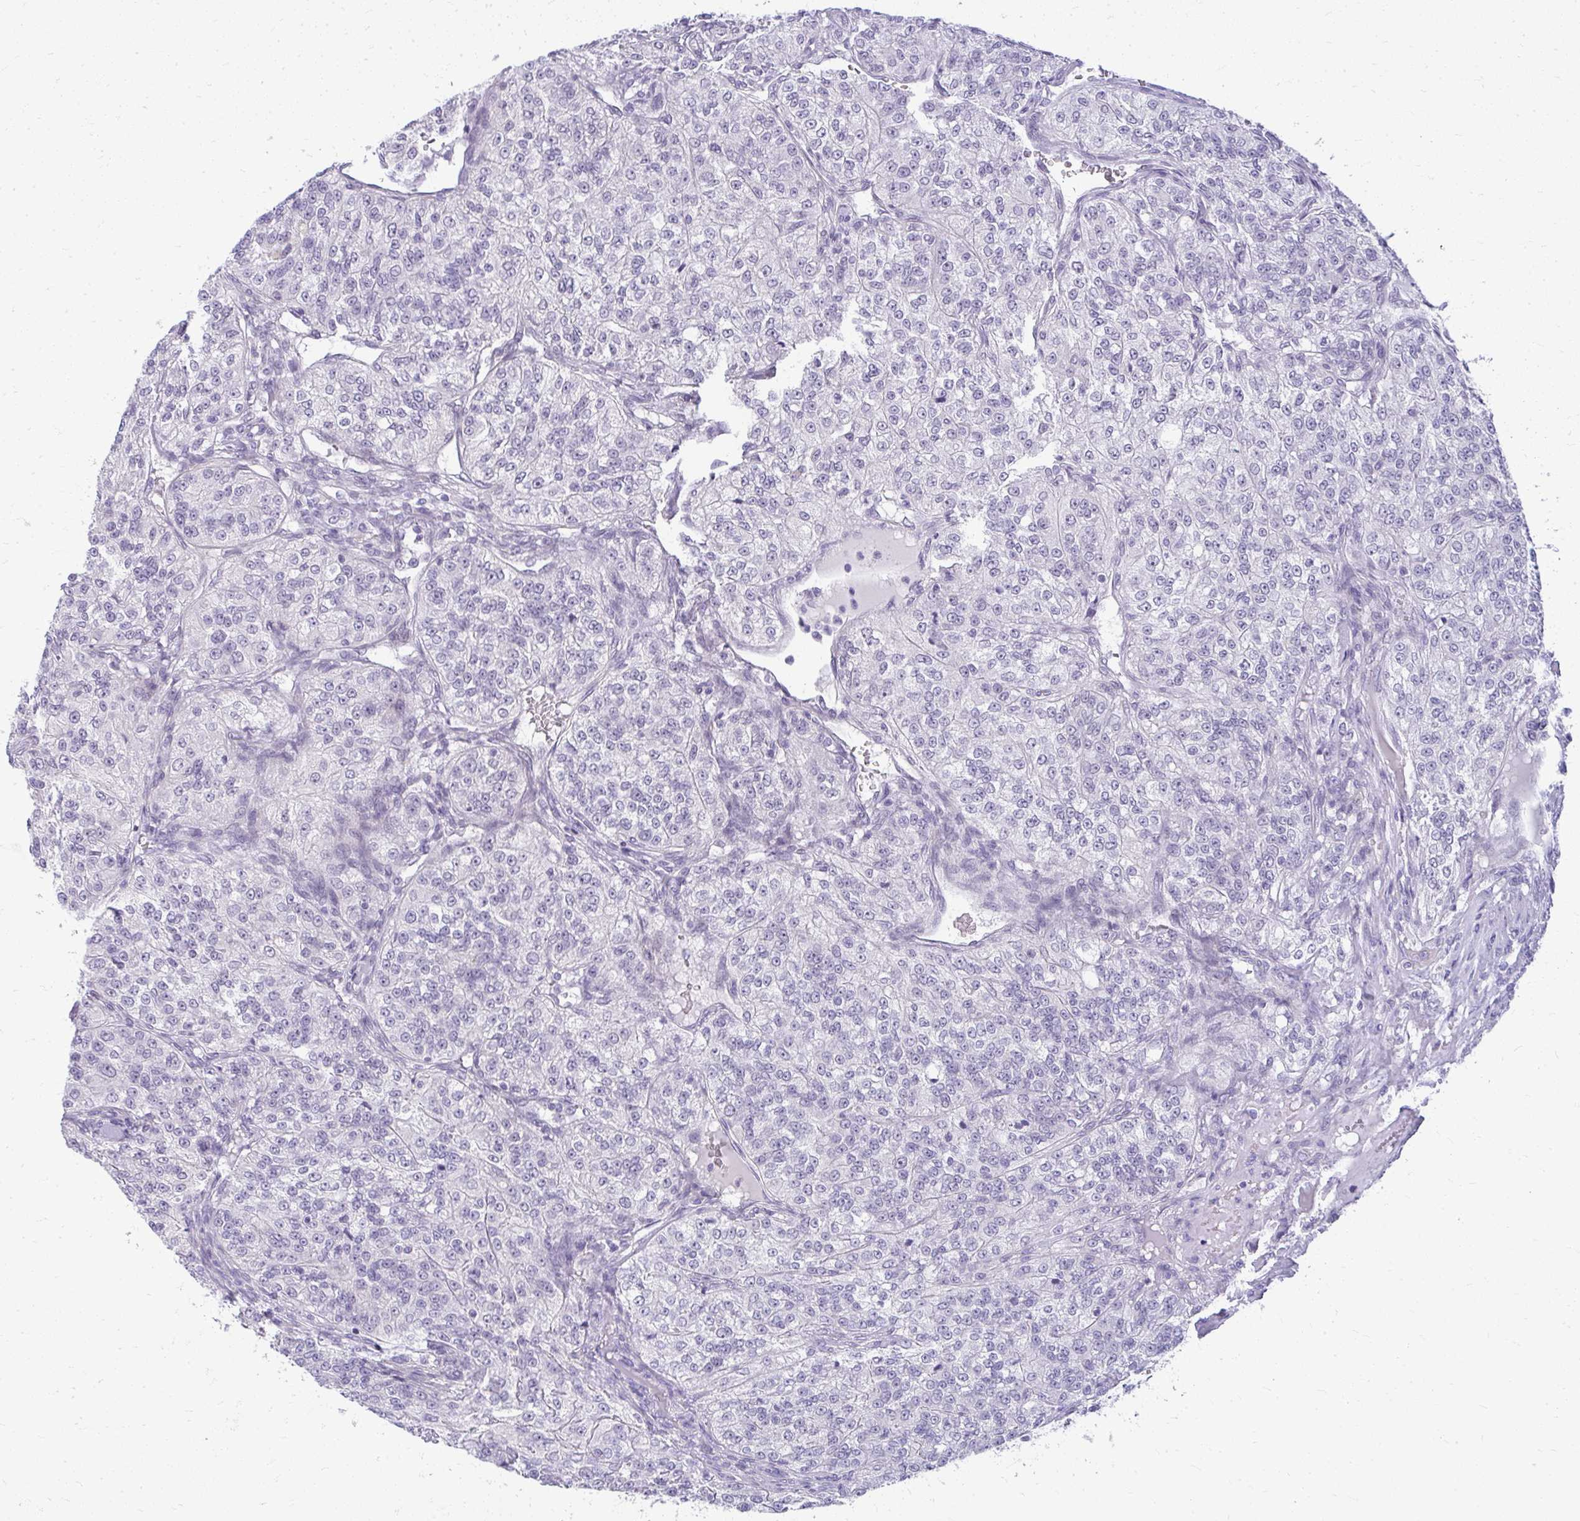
{"staining": {"intensity": "negative", "quantity": "none", "location": "none"}, "tissue": "renal cancer", "cell_type": "Tumor cells", "image_type": "cancer", "snomed": [{"axis": "morphology", "description": "Adenocarcinoma, NOS"}, {"axis": "topography", "description": "Kidney"}], "caption": "The immunohistochemistry histopathology image has no significant positivity in tumor cells of renal adenocarcinoma tissue. (Brightfield microscopy of DAB (3,3'-diaminobenzidine) IHC at high magnification).", "gene": "TEX33", "patient": {"sex": "female", "age": 63}}